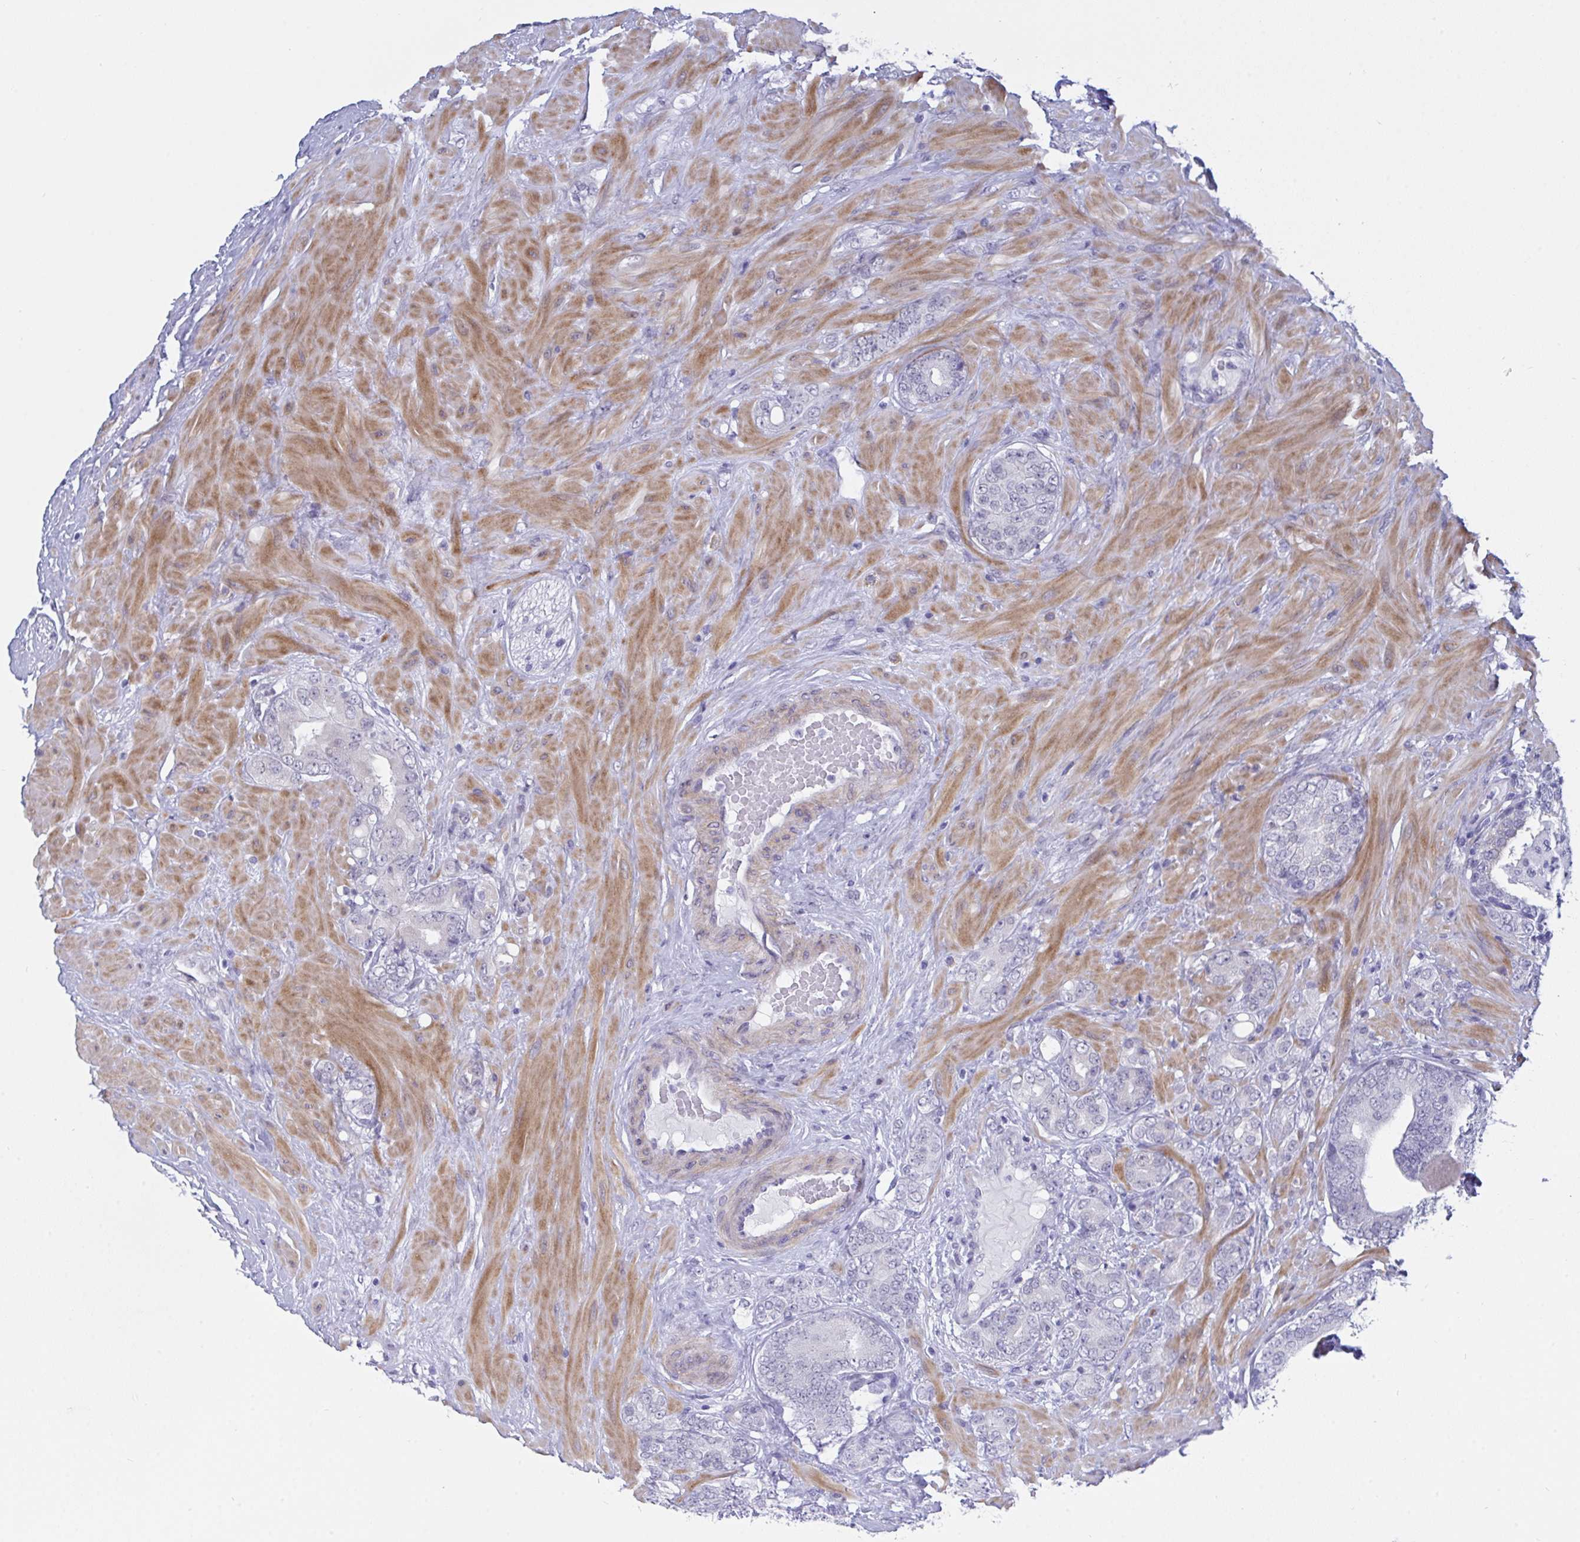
{"staining": {"intensity": "negative", "quantity": "none", "location": "none"}, "tissue": "prostate cancer", "cell_type": "Tumor cells", "image_type": "cancer", "snomed": [{"axis": "morphology", "description": "Adenocarcinoma, High grade"}, {"axis": "topography", "description": "Prostate"}], "caption": "This is an immunohistochemistry (IHC) photomicrograph of human high-grade adenocarcinoma (prostate). There is no positivity in tumor cells.", "gene": "FBXL22", "patient": {"sex": "male", "age": 62}}